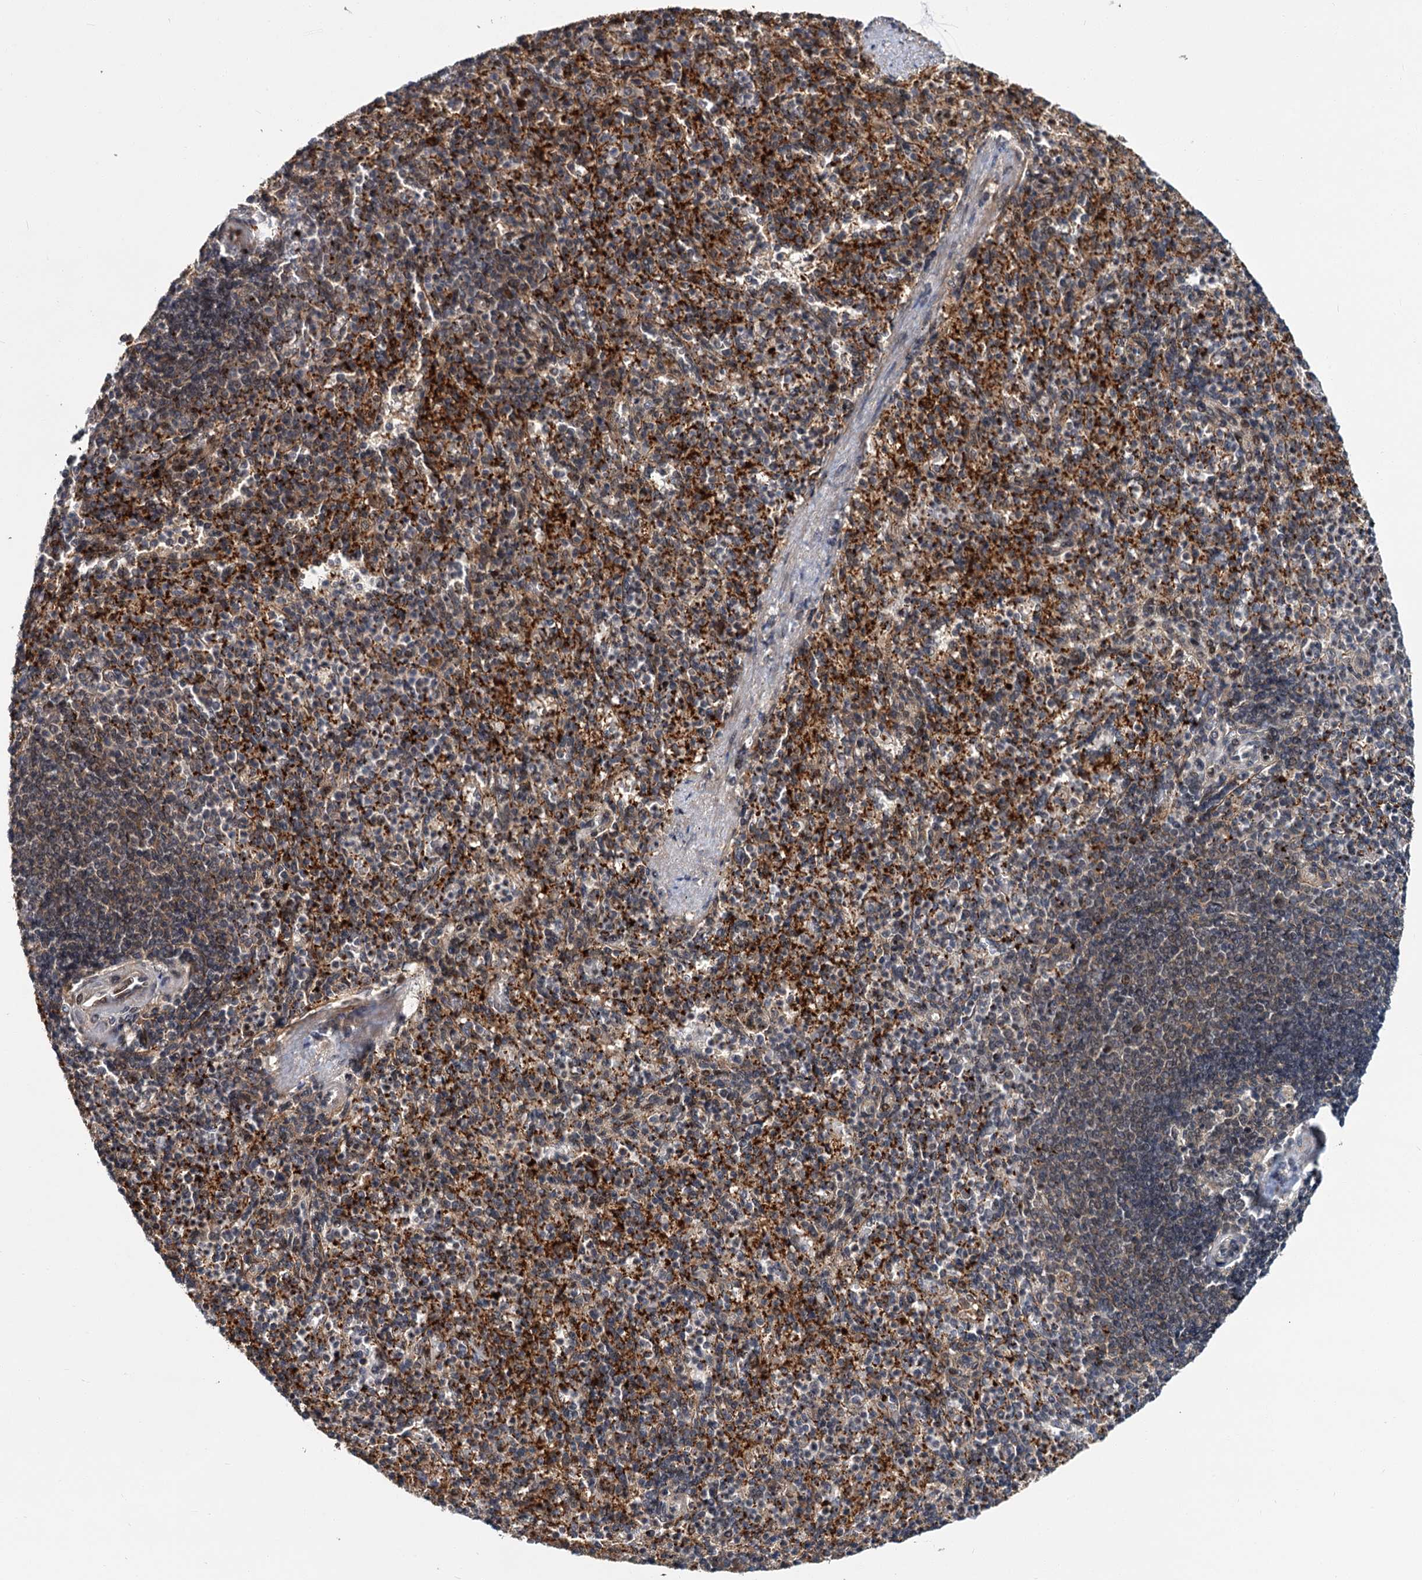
{"staining": {"intensity": "negative", "quantity": "none", "location": "none"}, "tissue": "spleen", "cell_type": "Cells in red pulp", "image_type": "normal", "snomed": [{"axis": "morphology", "description": "Normal tissue, NOS"}, {"axis": "topography", "description": "Spleen"}], "caption": "Immunohistochemical staining of unremarkable human spleen exhibits no significant positivity in cells in red pulp. Nuclei are stained in blue.", "gene": "MBD6", "patient": {"sex": "female", "age": 74}}